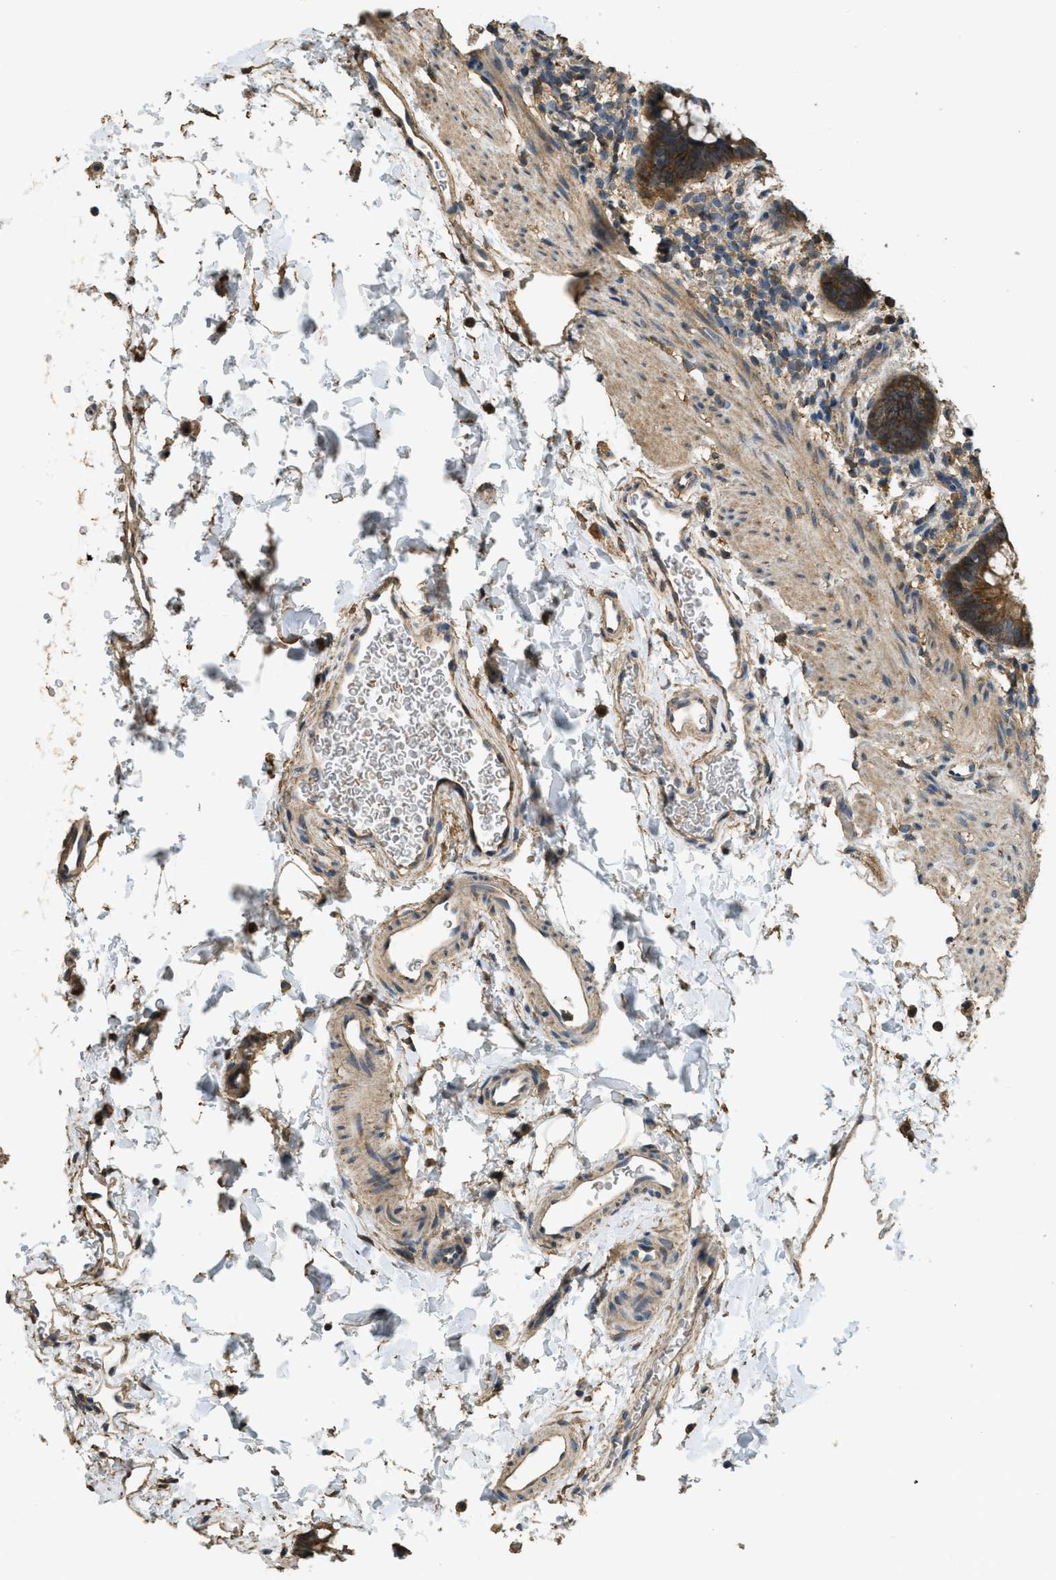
{"staining": {"intensity": "moderate", "quantity": ">75%", "location": "cytoplasmic/membranous"}, "tissue": "rectum", "cell_type": "Glandular cells", "image_type": "normal", "snomed": [{"axis": "morphology", "description": "Normal tissue, NOS"}, {"axis": "topography", "description": "Rectum"}], "caption": "High-magnification brightfield microscopy of normal rectum stained with DAB (3,3'-diaminobenzidine) (brown) and counterstained with hematoxylin (blue). glandular cells exhibit moderate cytoplasmic/membranous staining is seen in approximately>75% of cells. The staining was performed using DAB (3,3'-diaminobenzidine), with brown indicating positive protein expression. Nuclei are stained blue with hematoxylin.", "gene": "CD276", "patient": {"sex": "female", "age": 24}}